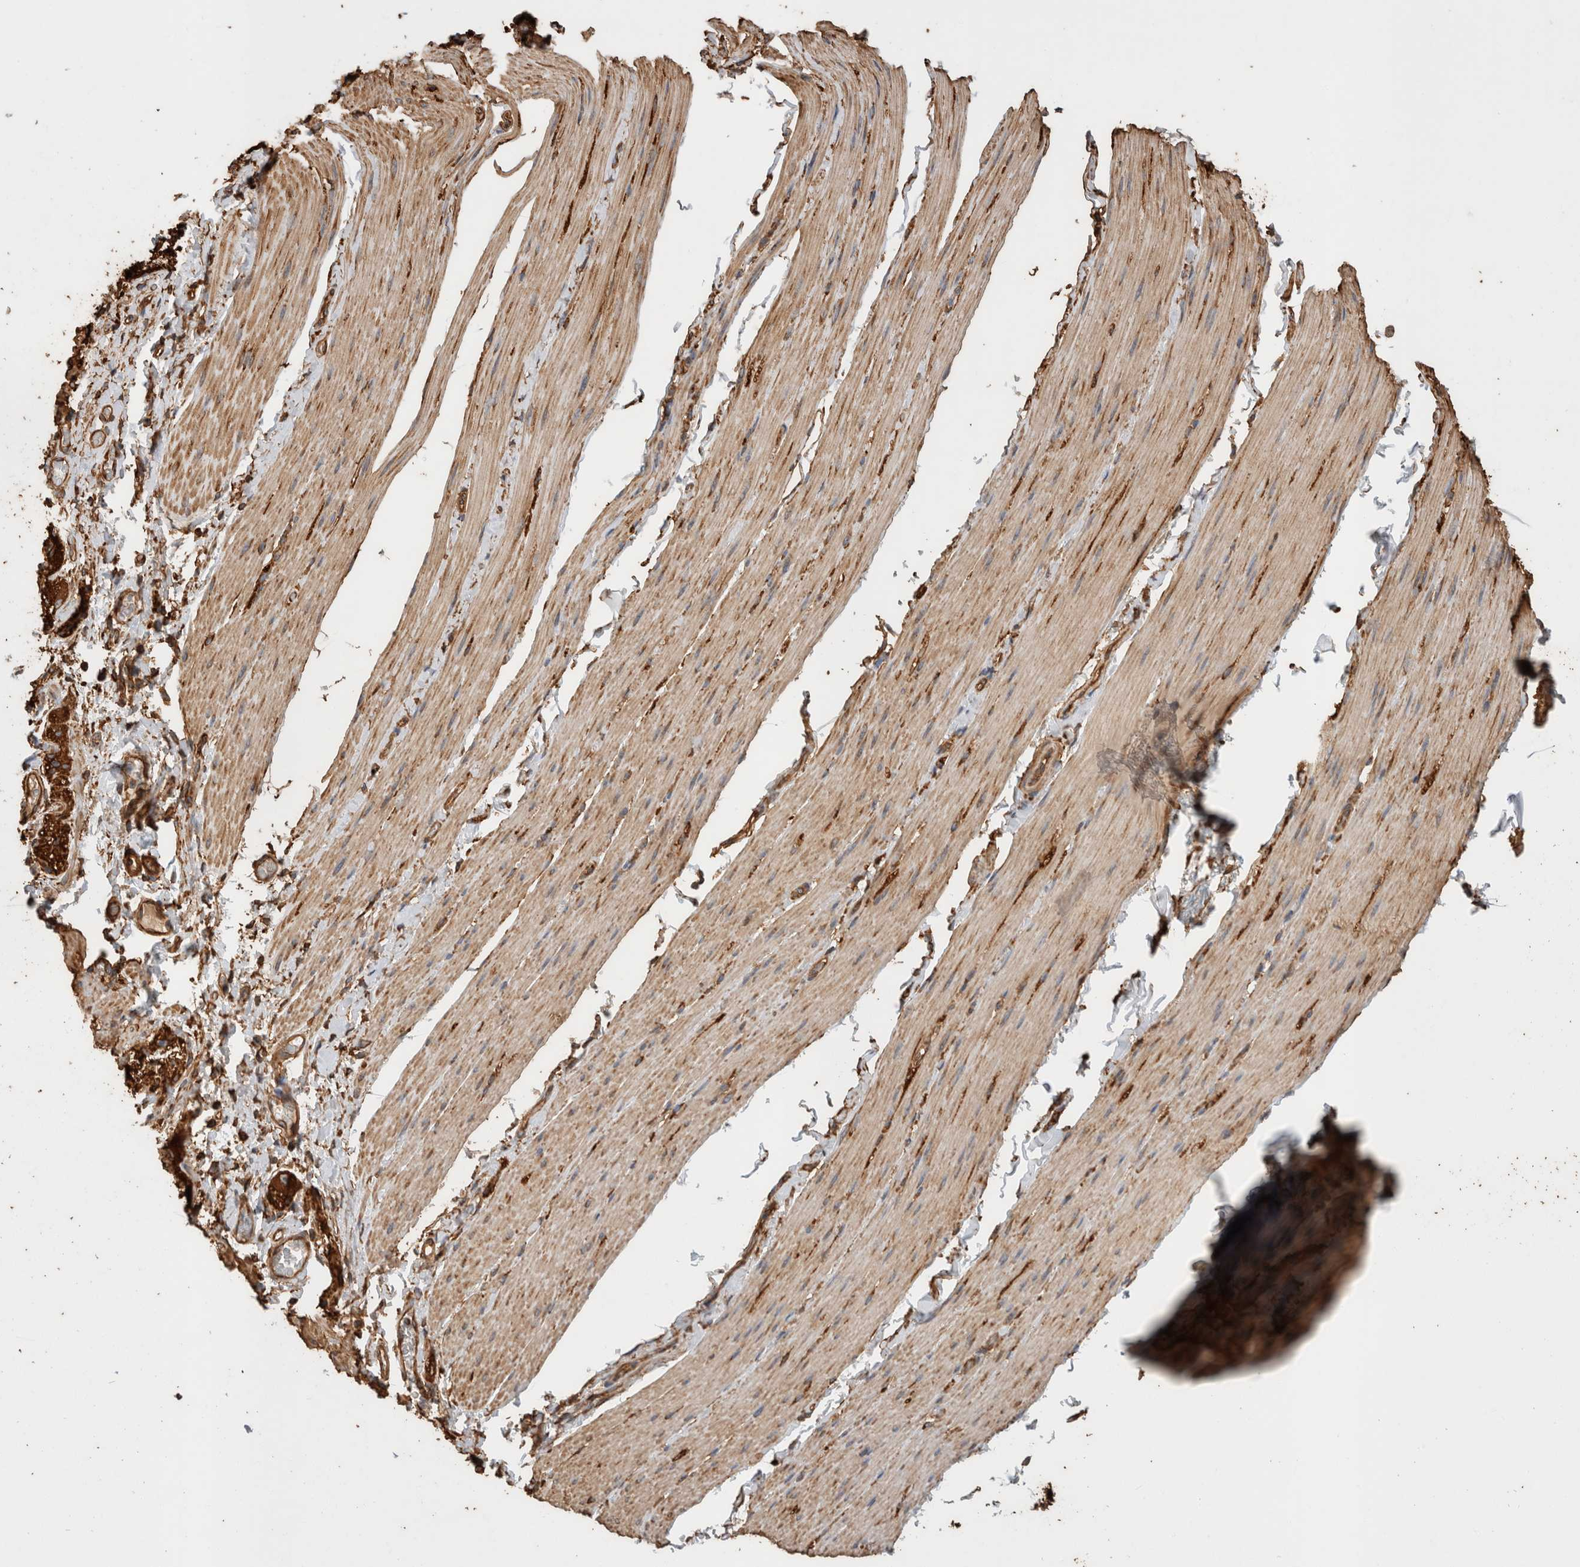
{"staining": {"intensity": "moderate", "quantity": ">75%", "location": "cytoplasmic/membranous"}, "tissue": "smooth muscle", "cell_type": "Smooth muscle cells", "image_type": "normal", "snomed": [{"axis": "morphology", "description": "Normal tissue, NOS"}, {"axis": "topography", "description": "Smooth muscle"}, {"axis": "topography", "description": "Small intestine"}], "caption": "Protein positivity by immunohistochemistry exhibits moderate cytoplasmic/membranous expression in about >75% of smooth muscle cells in normal smooth muscle.", "gene": "ZNF397", "patient": {"sex": "female", "age": 84}}